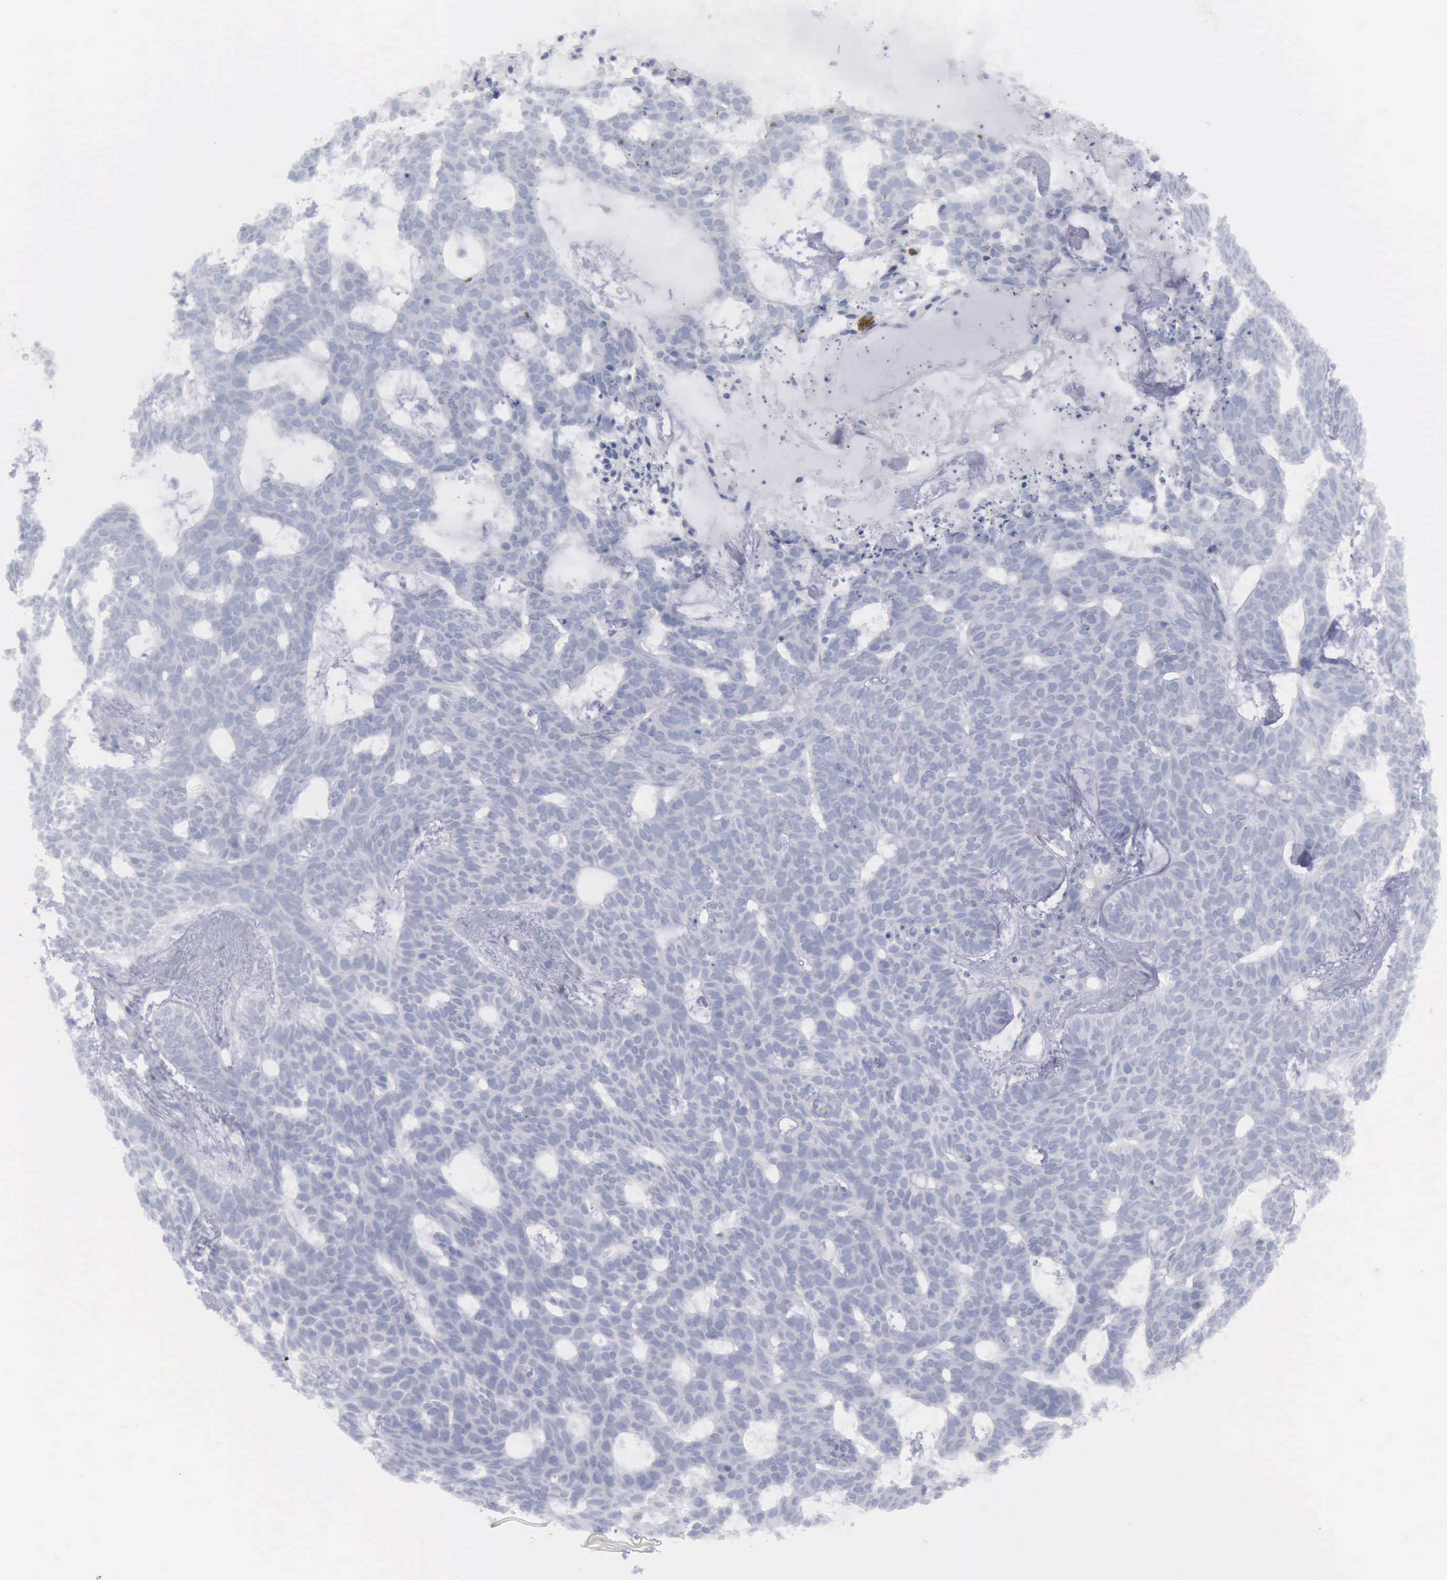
{"staining": {"intensity": "negative", "quantity": "none", "location": "none"}, "tissue": "skin cancer", "cell_type": "Tumor cells", "image_type": "cancer", "snomed": [{"axis": "morphology", "description": "Basal cell carcinoma"}, {"axis": "topography", "description": "Skin"}], "caption": "Photomicrograph shows no protein positivity in tumor cells of skin cancer (basal cell carcinoma) tissue.", "gene": "KRT13", "patient": {"sex": "male", "age": 75}}